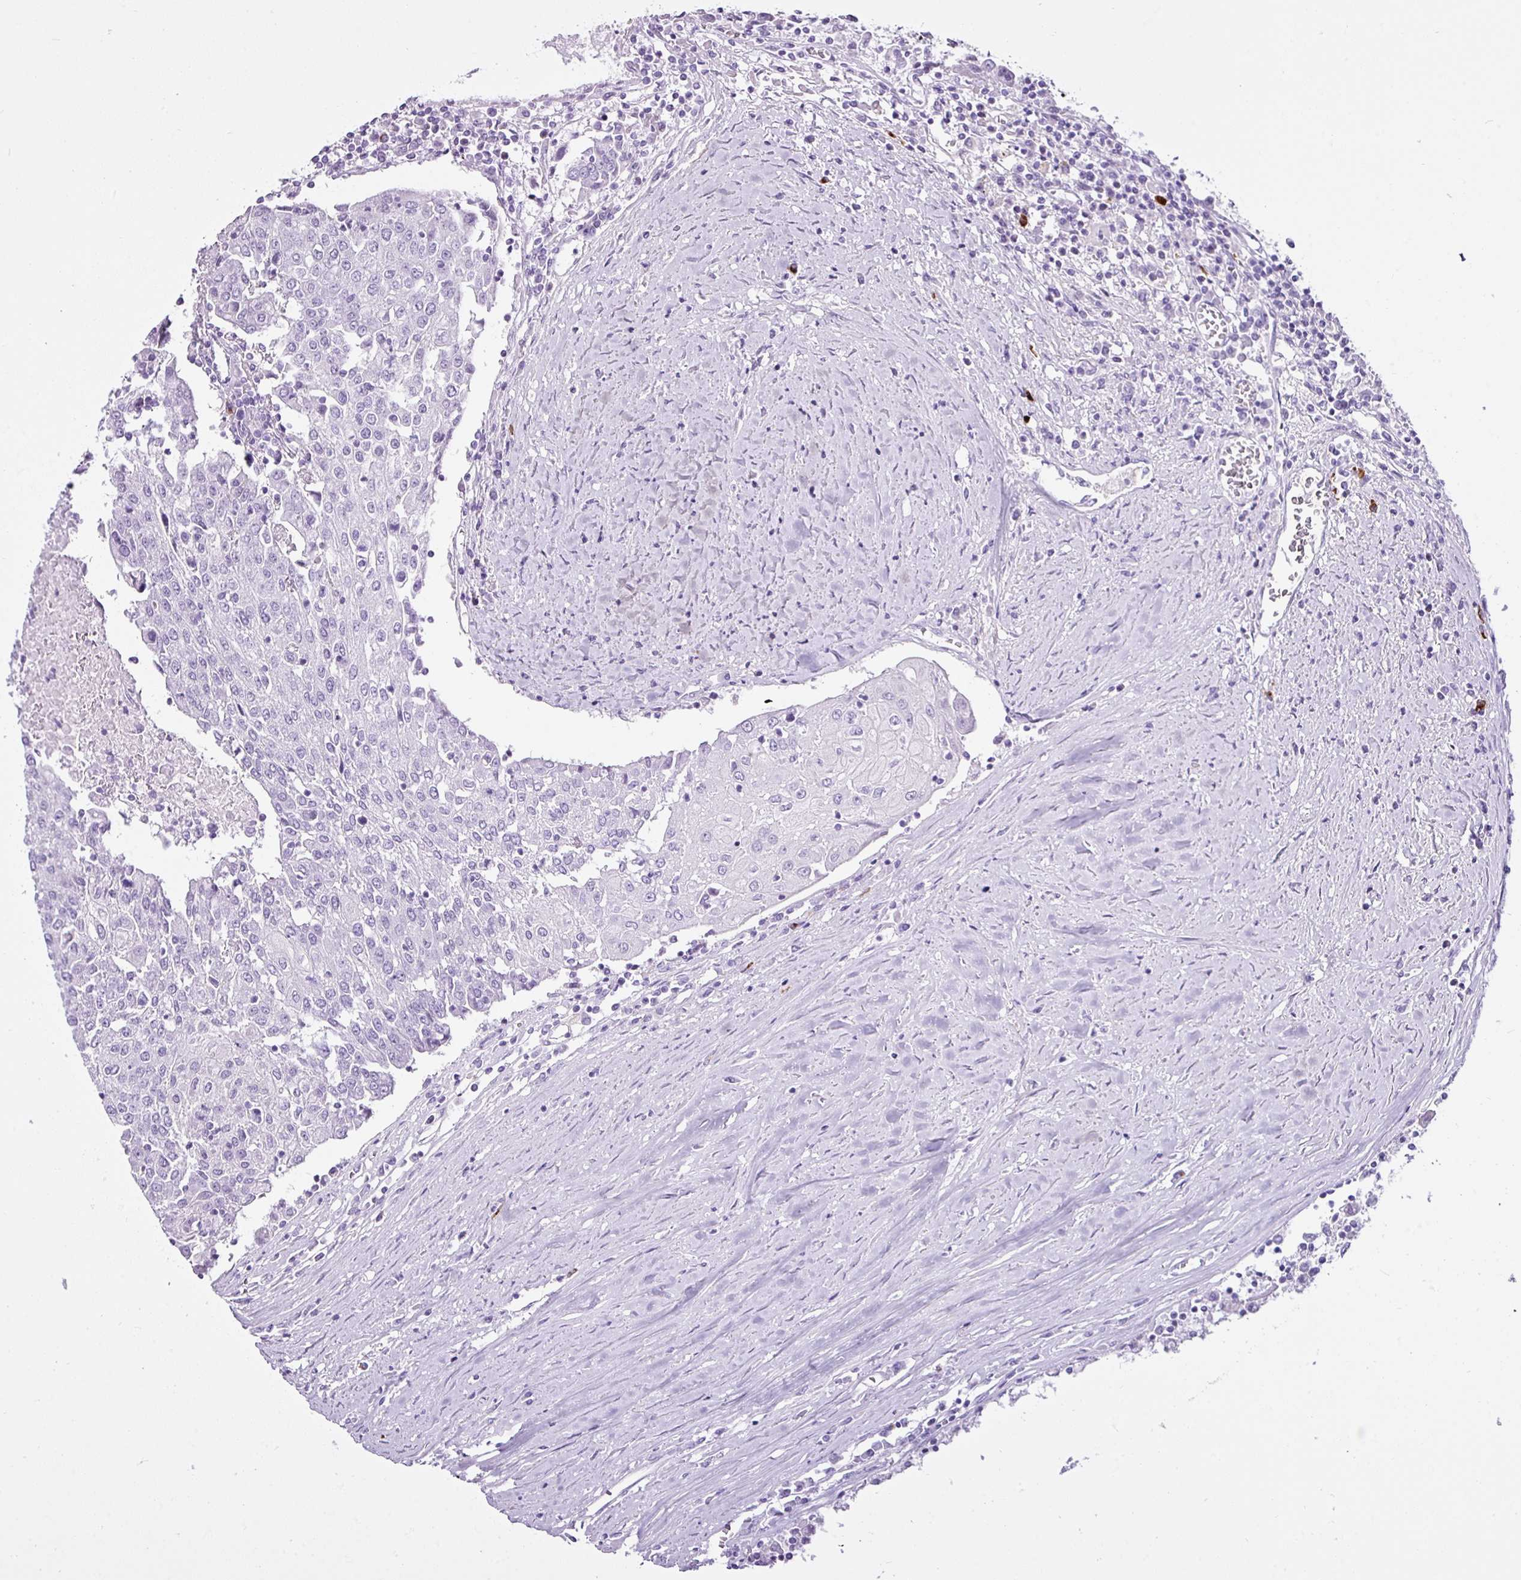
{"staining": {"intensity": "negative", "quantity": "none", "location": "none"}, "tissue": "urothelial cancer", "cell_type": "Tumor cells", "image_type": "cancer", "snomed": [{"axis": "morphology", "description": "Urothelial carcinoma, High grade"}, {"axis": "topography", "description": "Urinary bladder"}], "caption": "Immunohistochemical staining of human urothelial cancer reveals no significant positivity in tumor cells. (DAB immunohistochemistry with hematoxylin counter stain).", "gene": "LILRB4", "patient": {"sex": "female", "age": 85}}